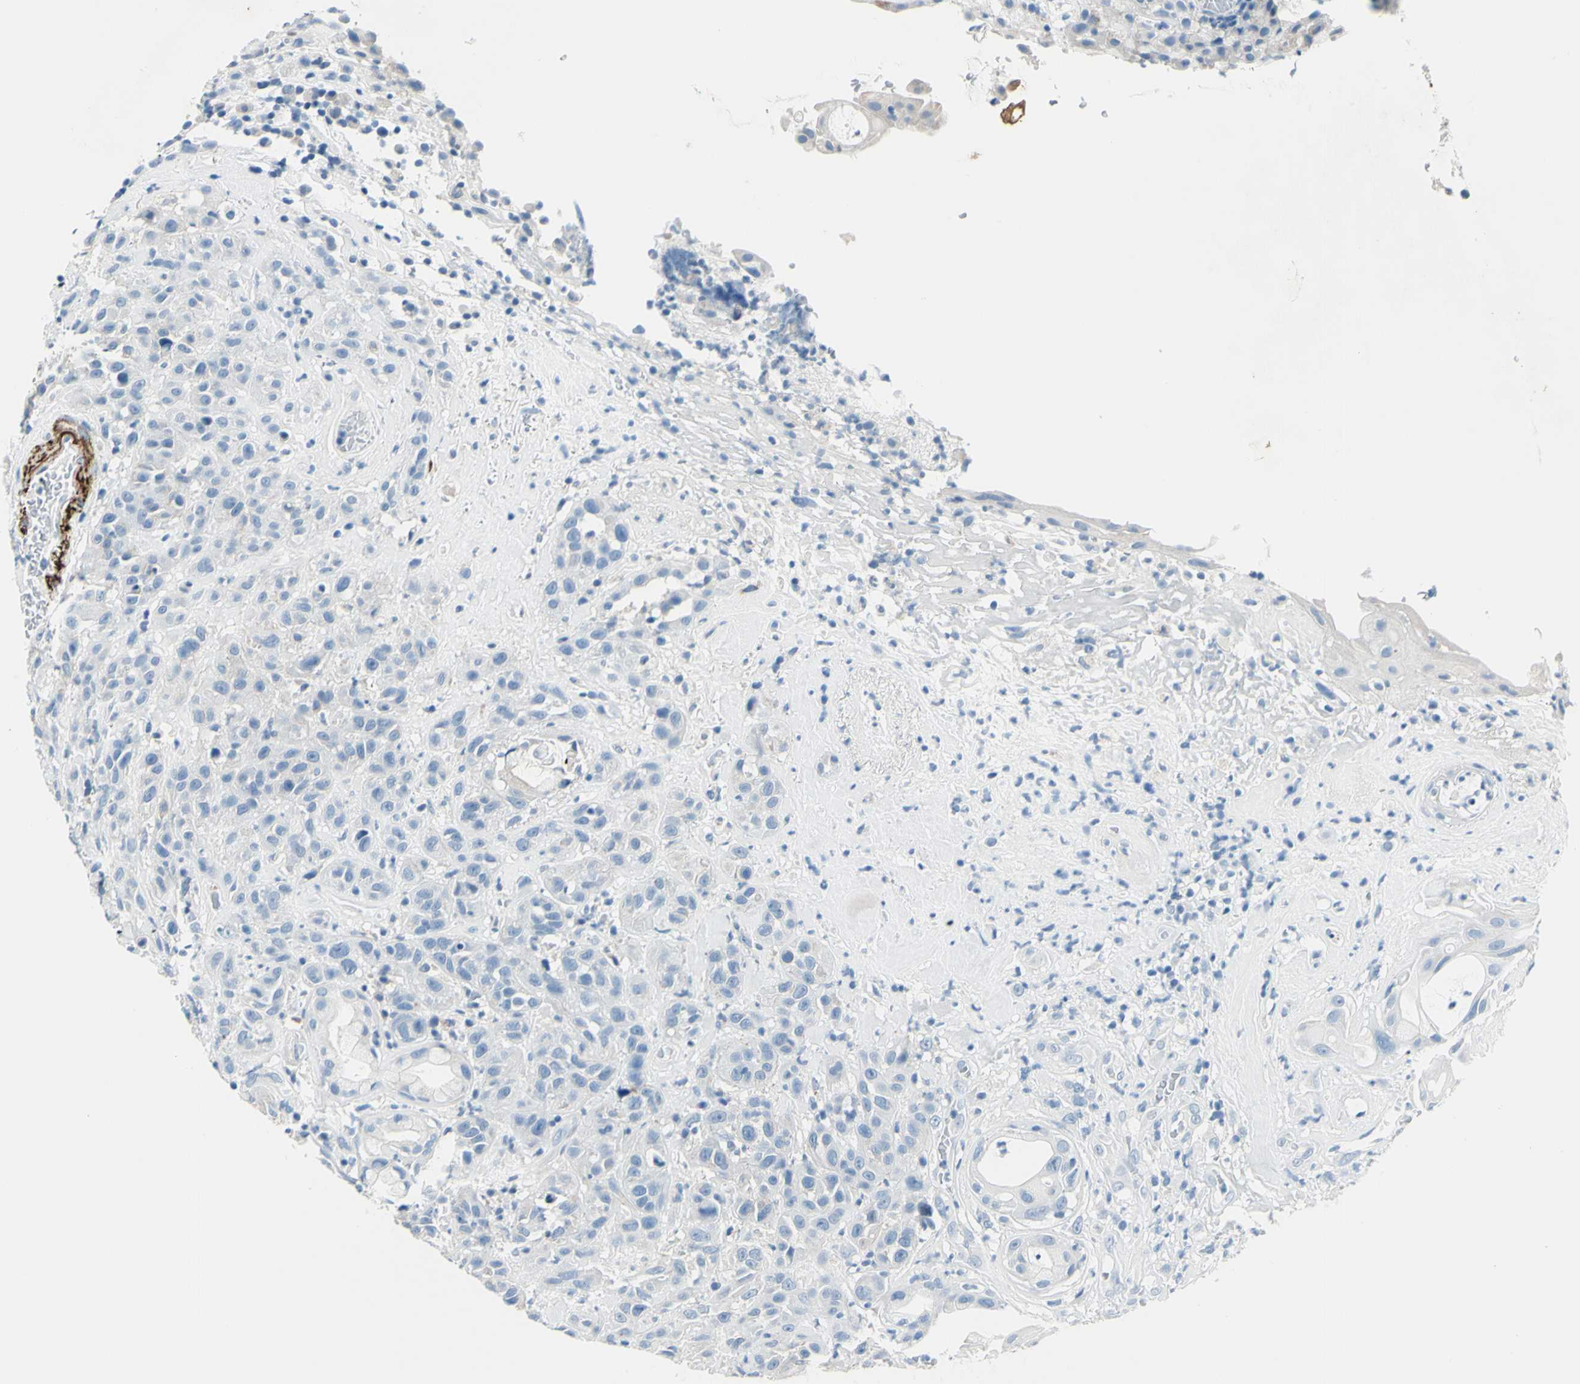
{"staining": {"intensity": "negative", "quantity": "none", "location": "none"}, "tissue": "head and neck cancer", "cell_type": "Tumor cells", "image_type": "cancer", "snomed": [{"axis": "morphology", "description": "Squamous cell carcinoma, NOS"}, {"axis": "topography", "description": "Head-Neck"}], "caption": "High power microscopy histopathology image of an immunohistochemistry (IHC) histopathology image of head and neck cancer, revealing no significant positivity in tumor cells.", "gene": "CDH15", "patient": {"sex": "male", "age": 62}}